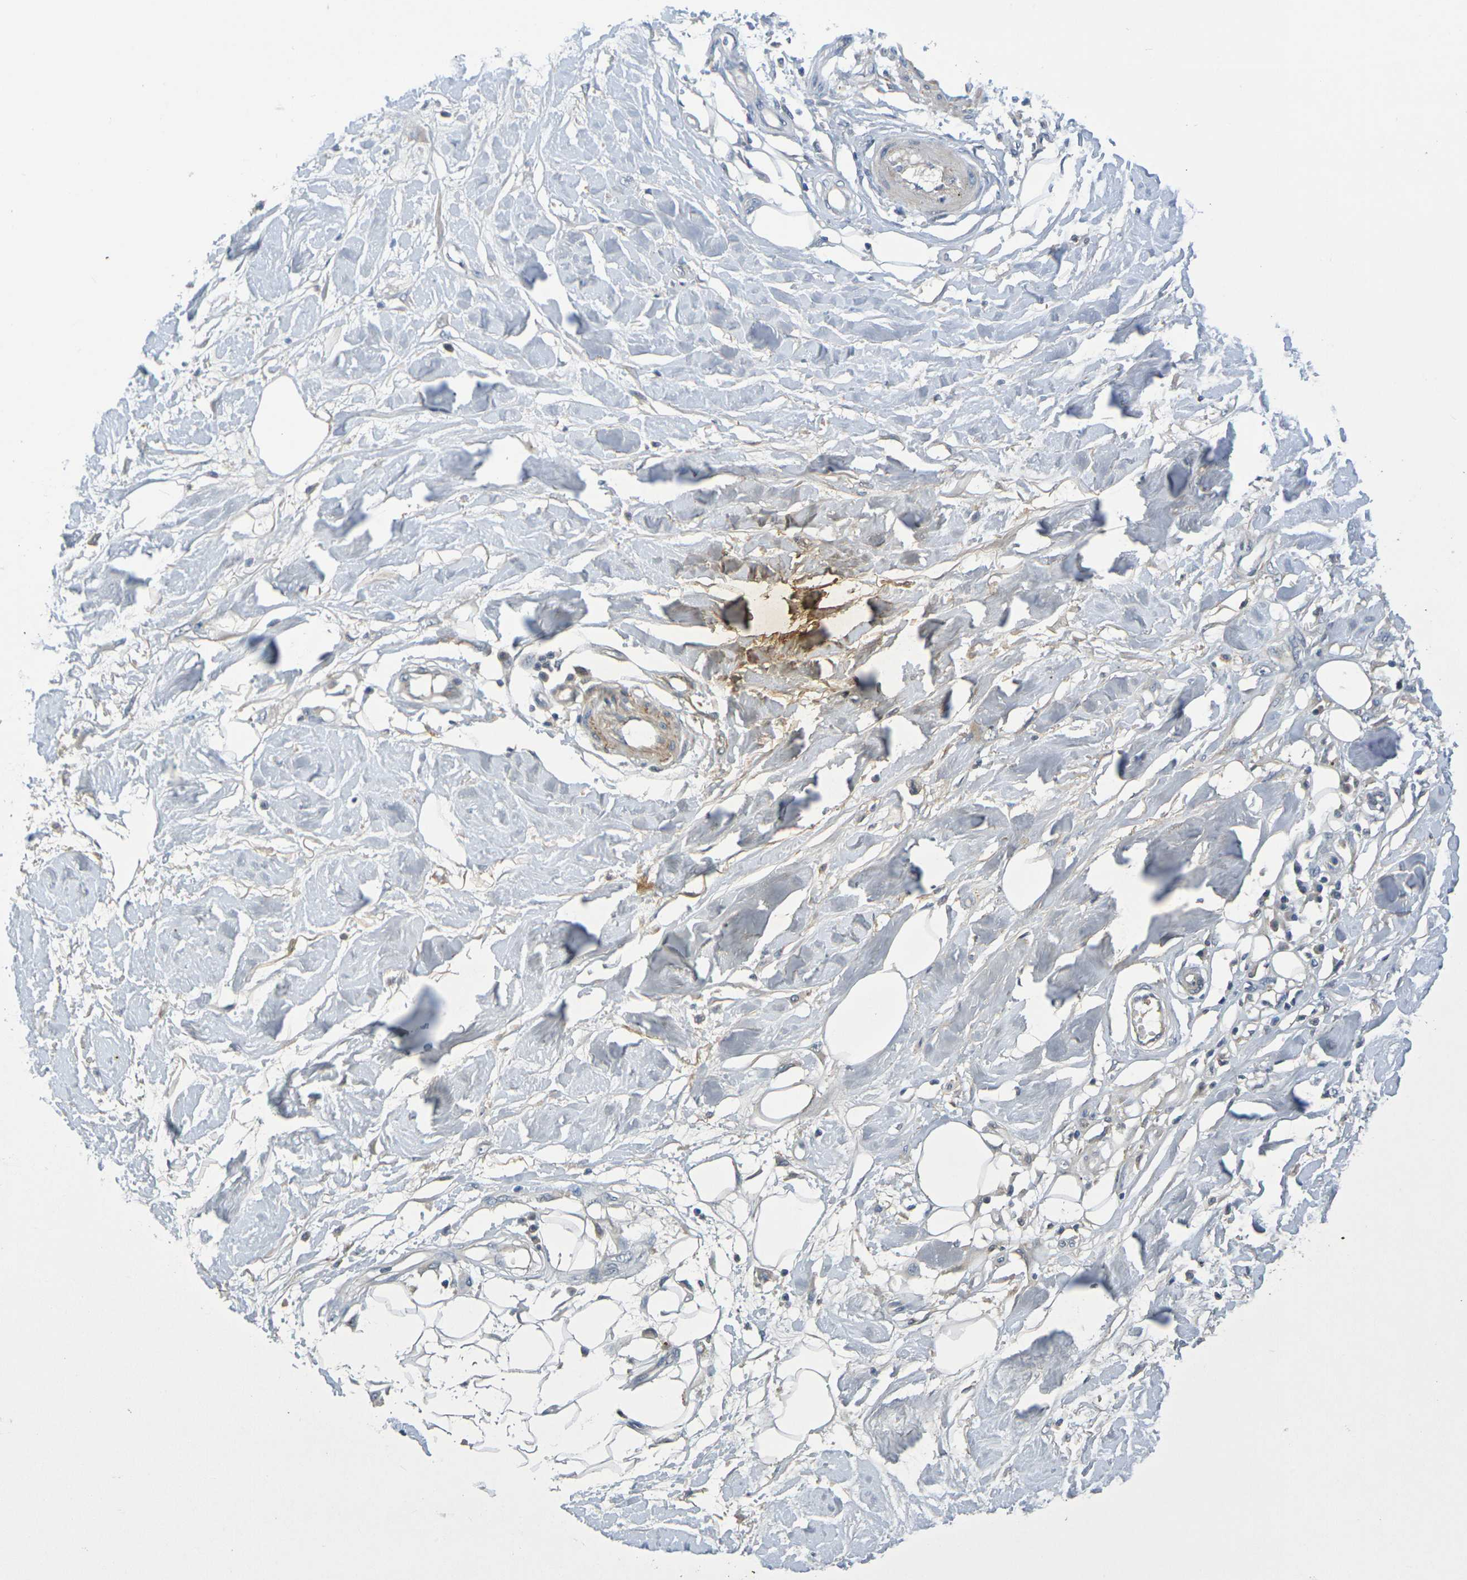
{"staining": {"intensity": "negative", "quantity": "none", "location": "none"}, "tissue": "adipose tissue", "cell_type": "Adipocytes", "image_type": "normal", "snomed": [{"axis": "morphology", "description": "Normal tissue, NOS"}, {"axis": "morphology", "description": "Squamous cell carcinoma, NOS"}, {"axis": "topography", "description": "Skin"}, {"axis": "topography", "description": "Peripheral nerve tissue"}], "caption": "Immunohistochemistry micrograph of unremarkable human adipose tissue stained for a protein (brown), which reveals no positivity in adipocytes.", "gene": "IL10", "patient": {"sex": "male", "age": 83}}